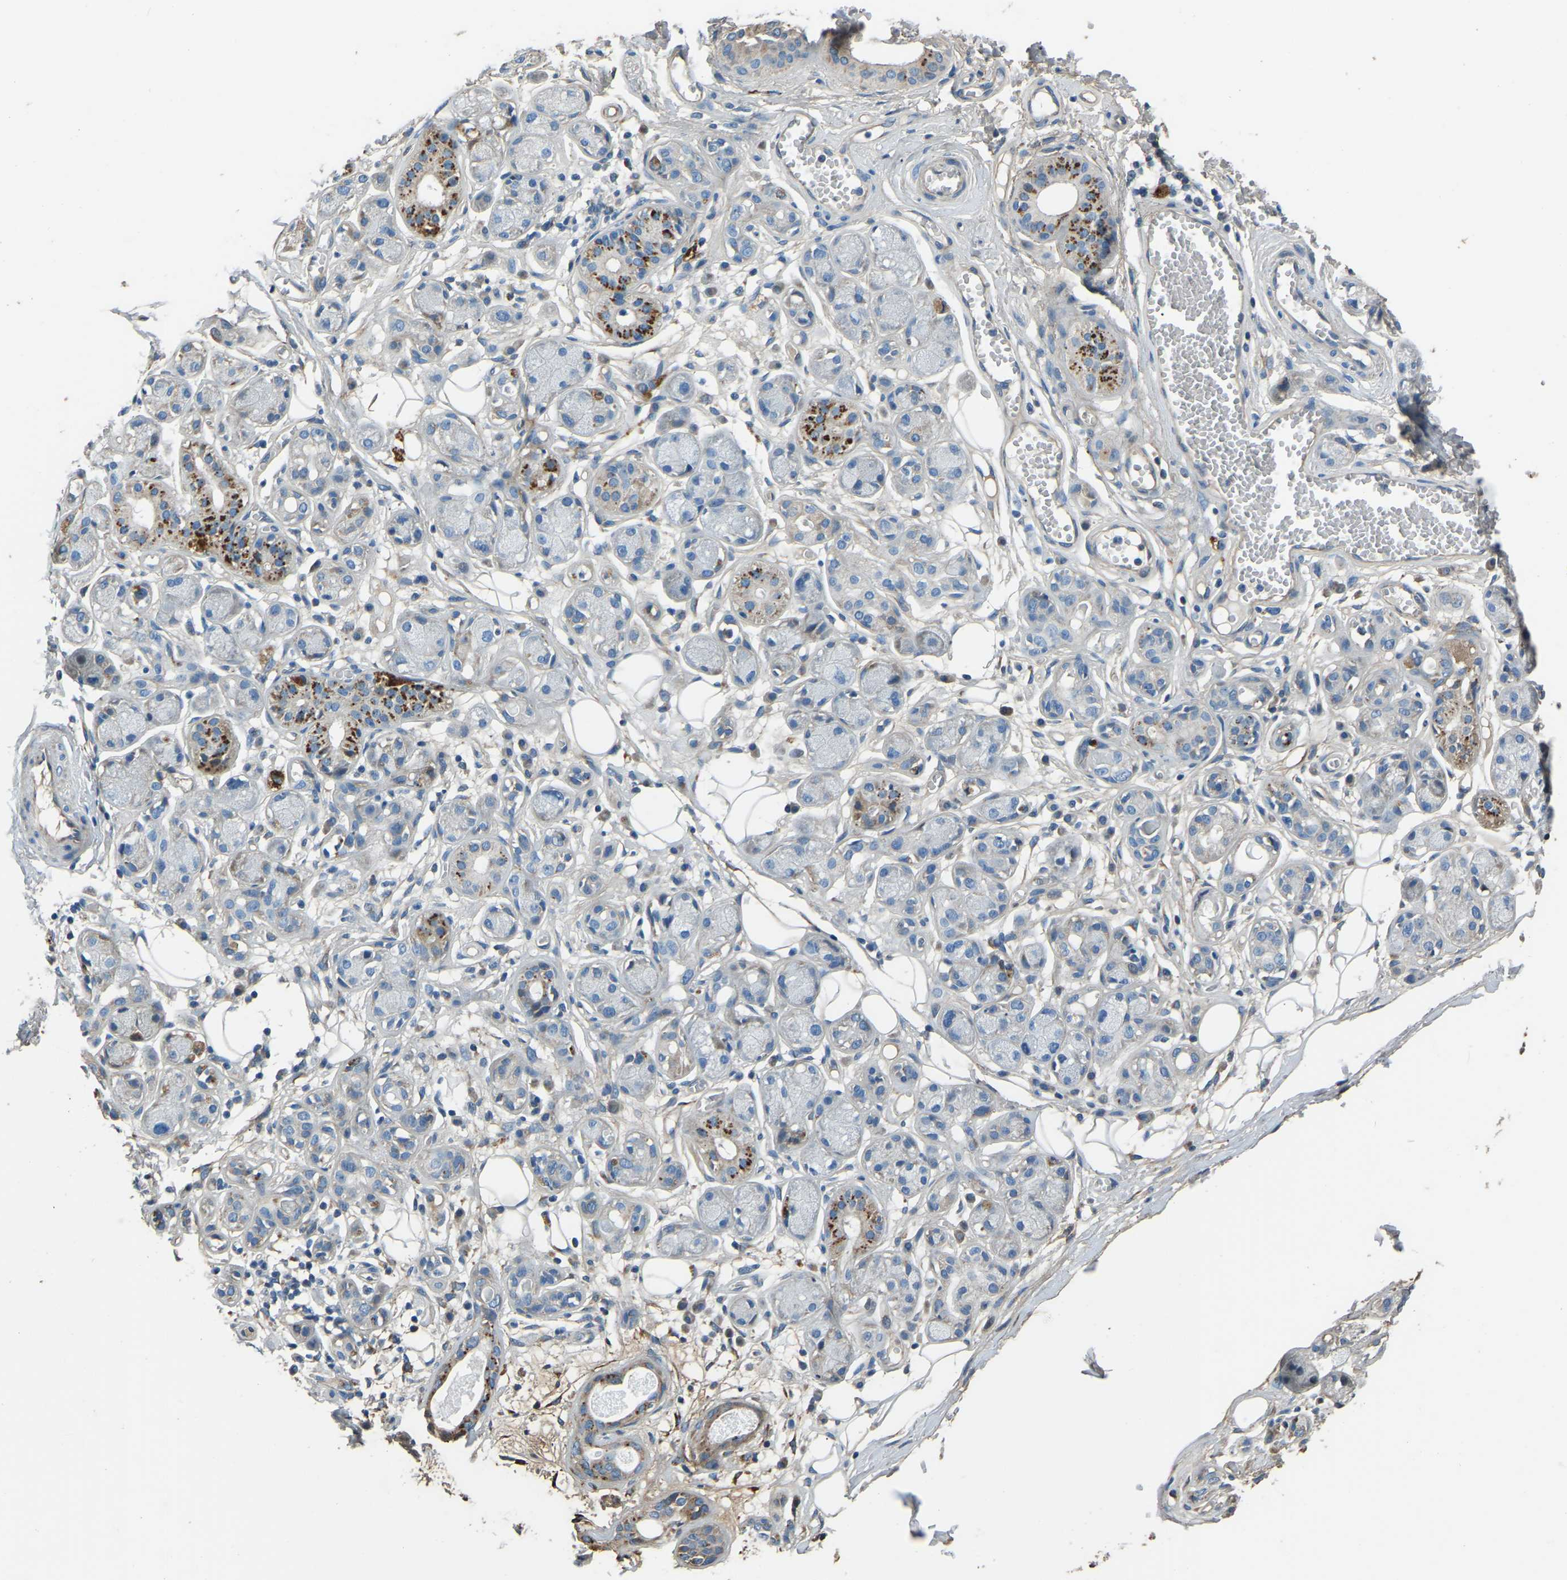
{"staining": {"intensity": "weak", "quantity": "25%-75%", "location": "cytoplasmic/membranous"}, "tissue": "adipose tissue", "cell_type": "Adipocytes", "image_type": "normal", "snomed": [{"axis": "morphology", "description": "Normal tissue, NOS"}, {"axis": "morphology", "description": "Inflammation, NOS"}, {"axis": "topography", "description": "Salivary gland"}, {"axis": "topography", "description": "Peripheral nerve tissue"}], "caption": "High-power microscopy captured an immunohistochemistry (IHC) micrograph of normal adipose tissue, revealing weak cytoplasmic/membranous positivity in approximately 25%-75% of adipocytes.", "gene": "COL3A1", "patient": {"sex": "female", "age": 75}}